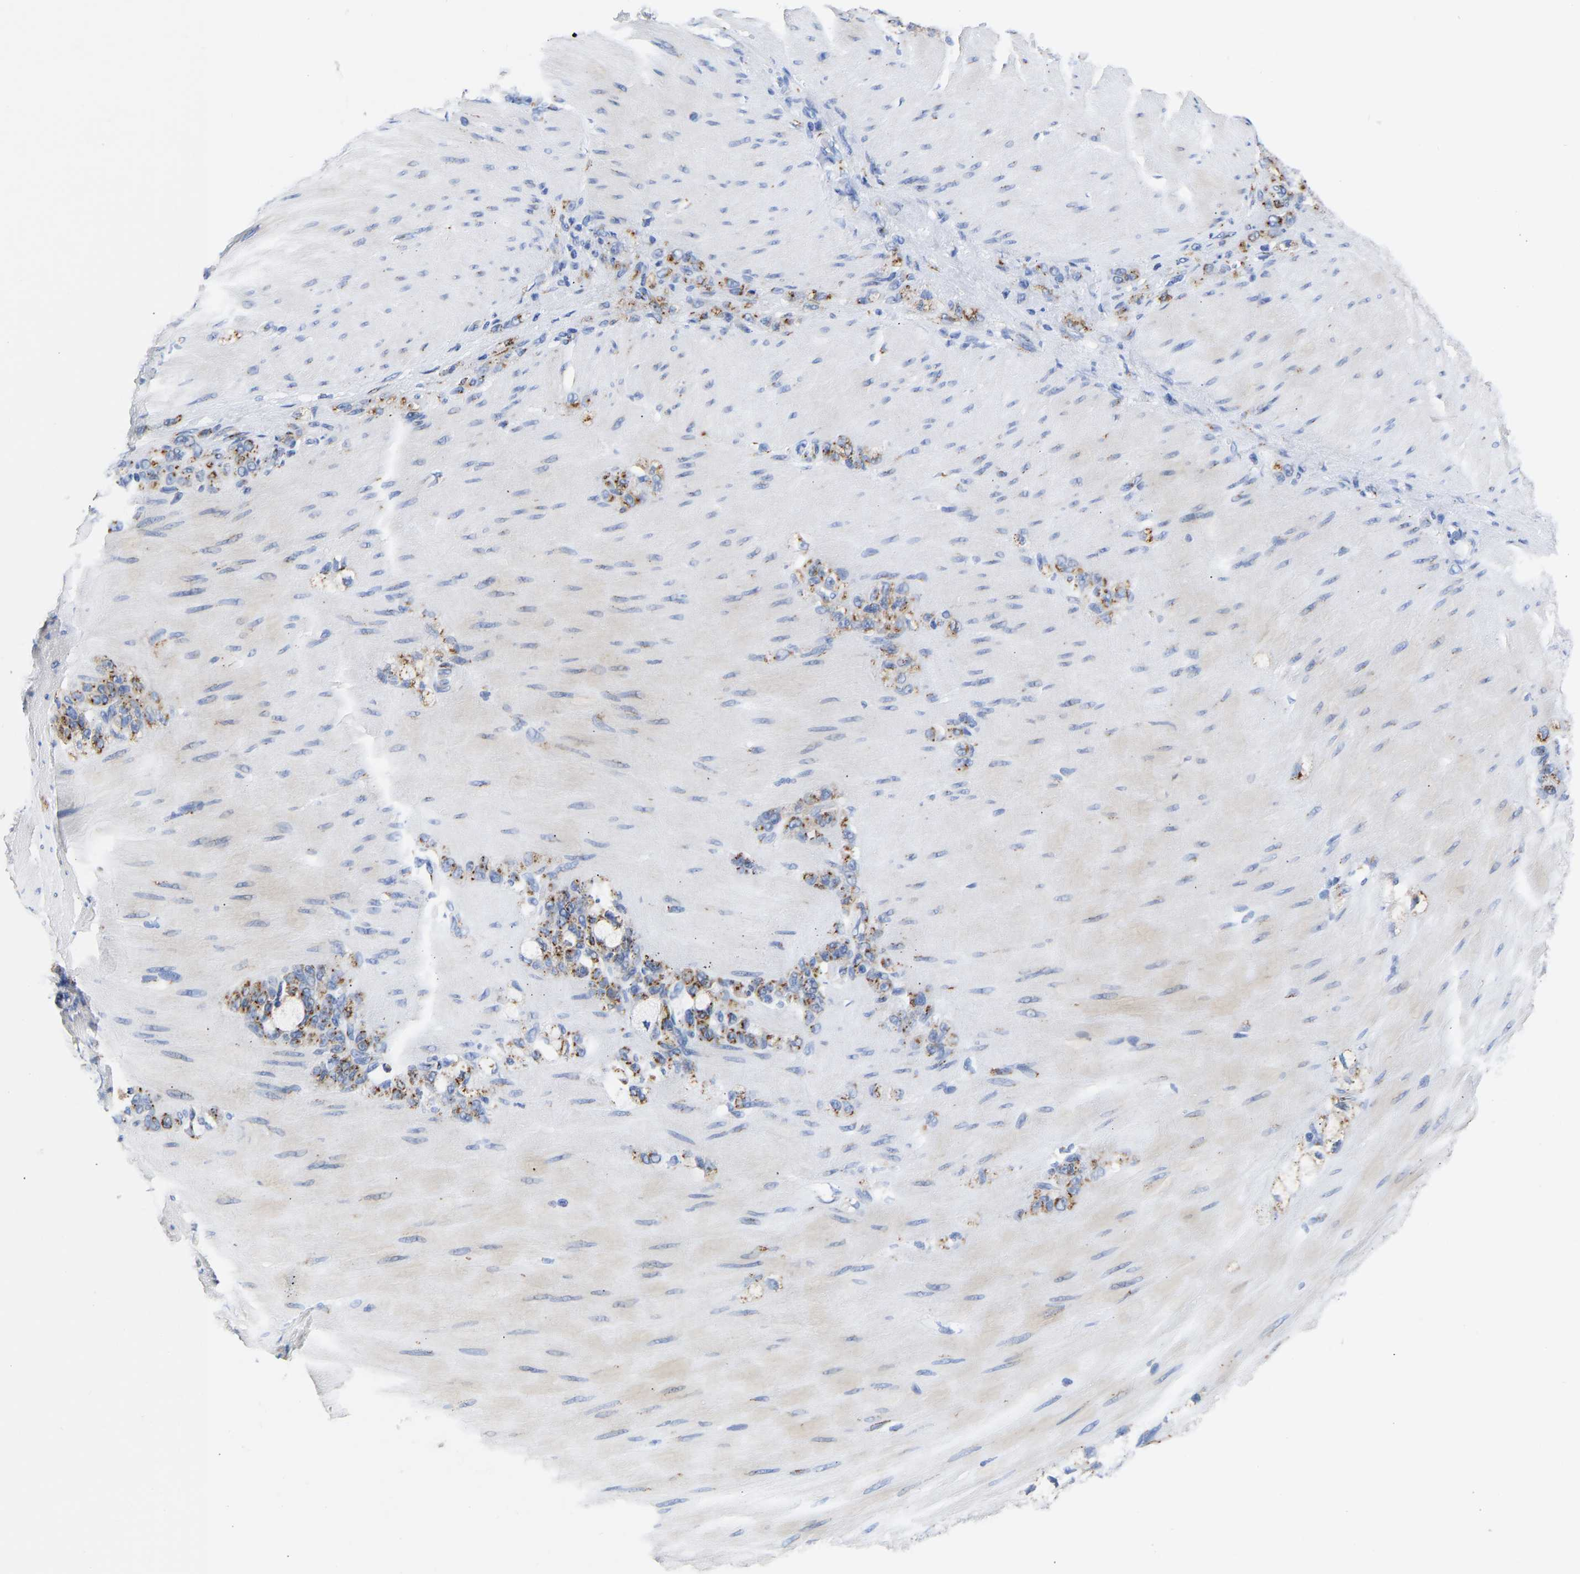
{"staining": {"intensity": "moderate", "quantity": ">75%", "location": "cytoplasmic/membranous"}, "tissue": "stomach cancer", "cell_type": "Tumor cells", "image_type": "cancer", "snomed": [{"axis": "morphology", "description": "Normal tissue, NOS"}, {"axis": "morphology", "description": "Adenocarcinoma, NOS"}, {"axis": "topography", "description": "Stomach"}], "caption": "Protein staining by immunohistochemistry reveals moderate cytoplasmic/membranous positivity in approximately >75% of tumor cells in stomach cancer.", "gene": "TMEM87A", "patient": {"sex": "male", "age": 82}}